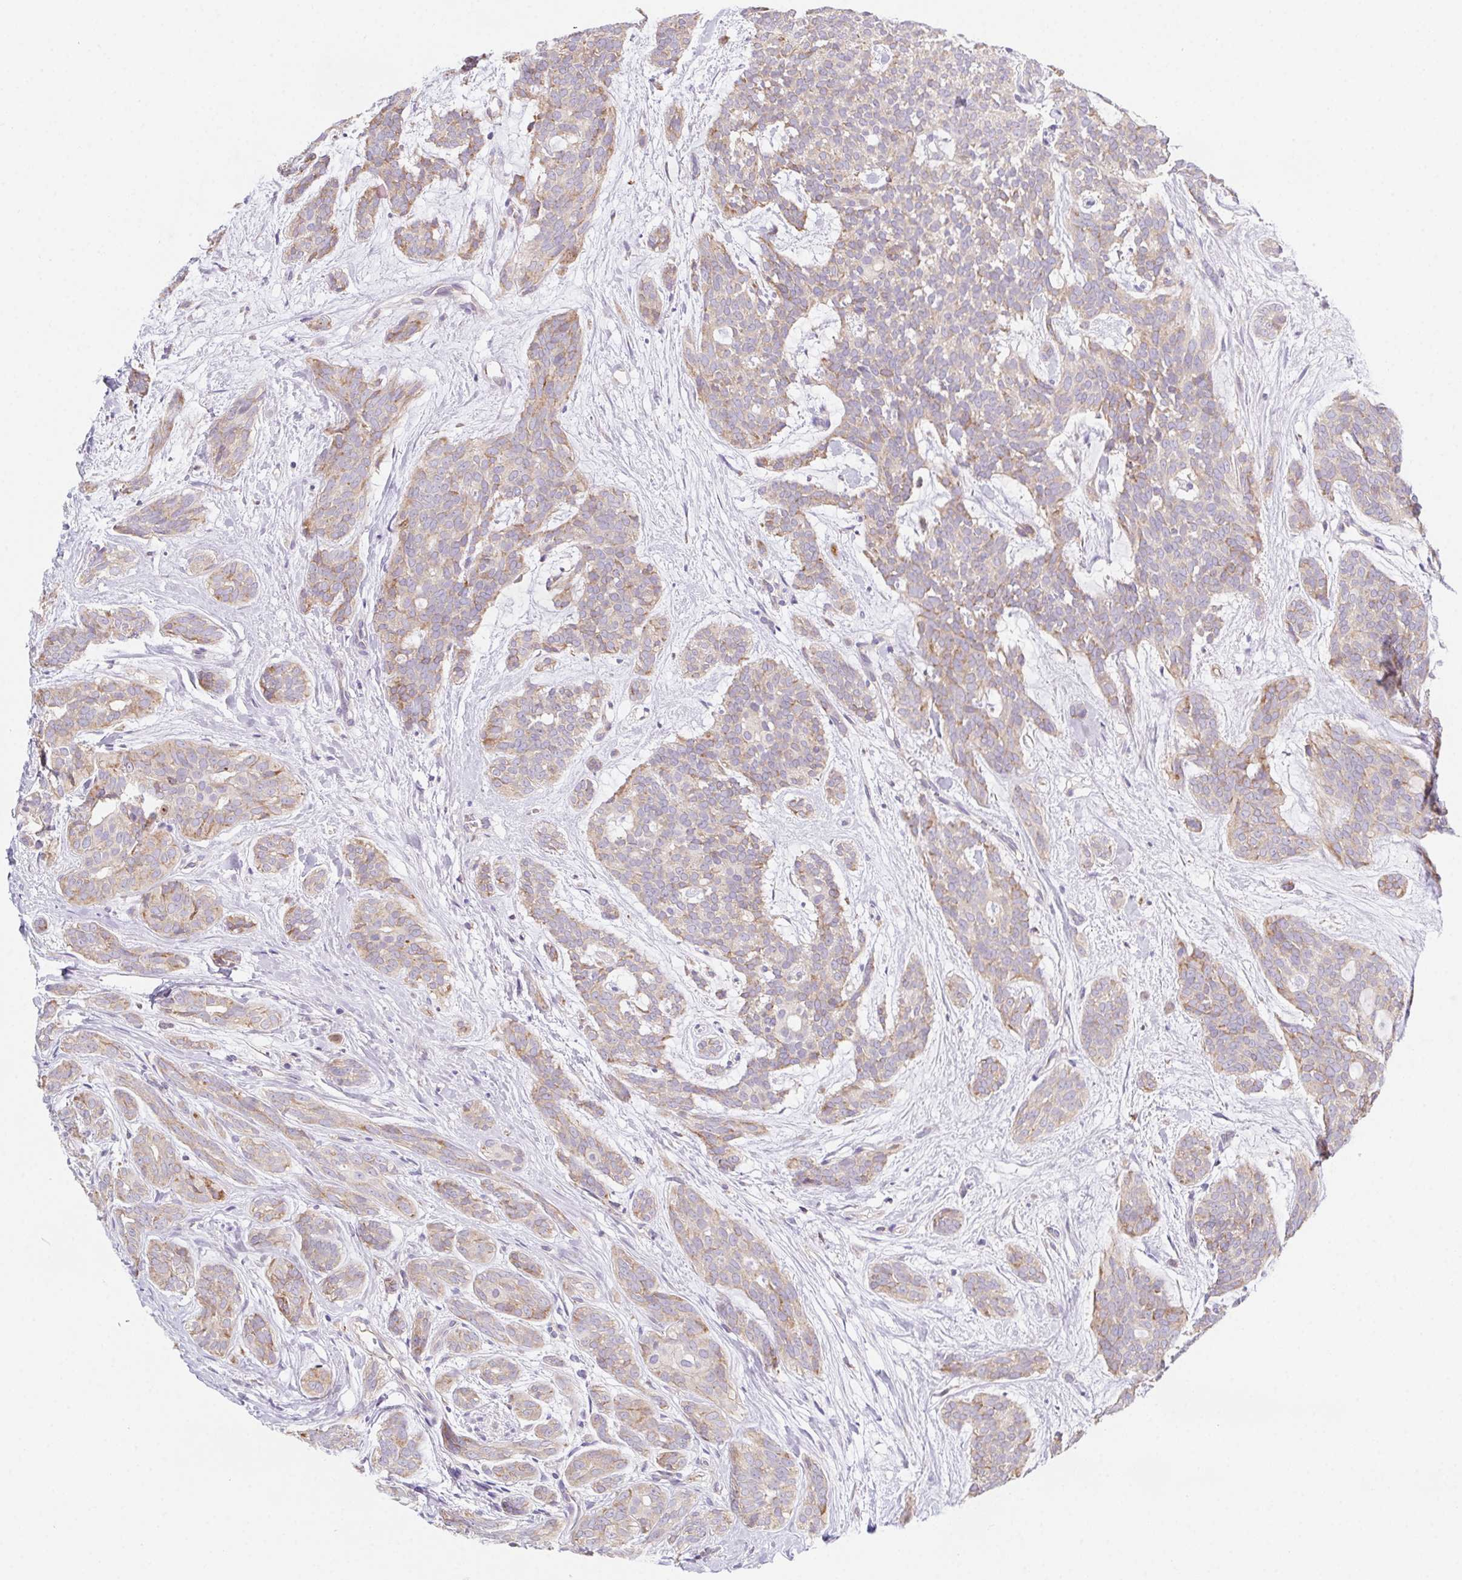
{"staining": {"intensity": "weak", "quantity": "25%-75%", "location": "cytoplasmic/membranous"}, "tissue": "head and neck cancer", "cell_type": "Tumor cells", "image_type": "cancer", "snomed": [{"axis": "morphology", "description": "Adenocarcinoma, NOS"}, {"axis": "topography", "description": "Head-Neck"}], "caption": "Weak cytoplasmic/membranous positivity is present in approximately 25%-75% of tumor cells in head and neck adenocarcinoma.", "gene": "ADAM8", "patient": {"sex": "male", "age": 66}}